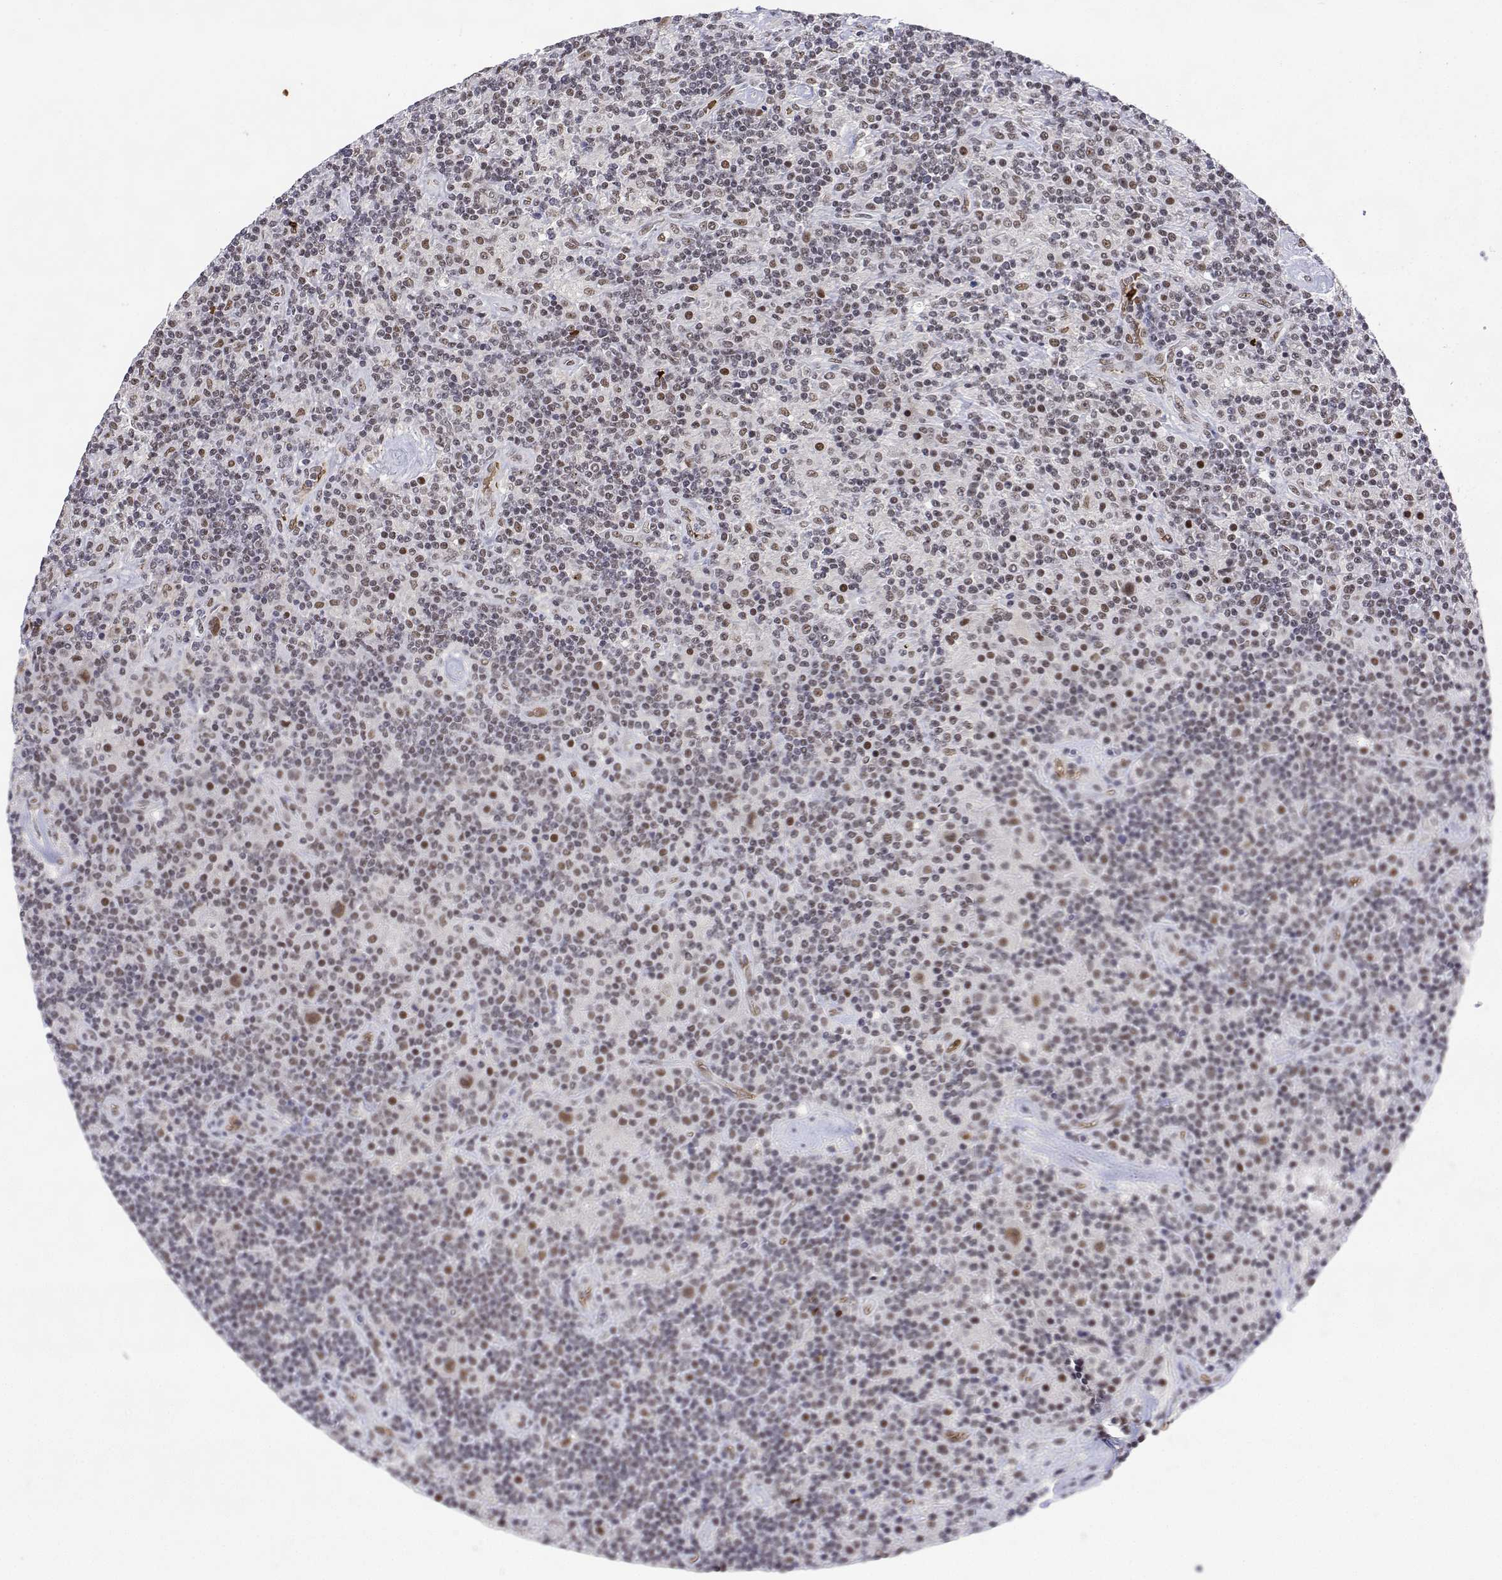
{"staining": {"intensity": "moderate", "quantity": ">75%", "location": "nuclear"}, "tissue": "lymphoma", "cell_type": "Tumor cells", "image_type": "cancer", "snomed": [{"axis": "morphology", "description": "Hodgkin's disease, NOS"}, {"axis": "topography", "description": "Lymph node"}], "caption": "A high-resolution photomicrograph shows immunohistochemistry (IHC) staining of Hodgkin's disease, which shows moderate nuclear expression in approximately >75% of tumor cells.", "gene": "ADAR", "patient": {"sex": "male", "age": 70}}